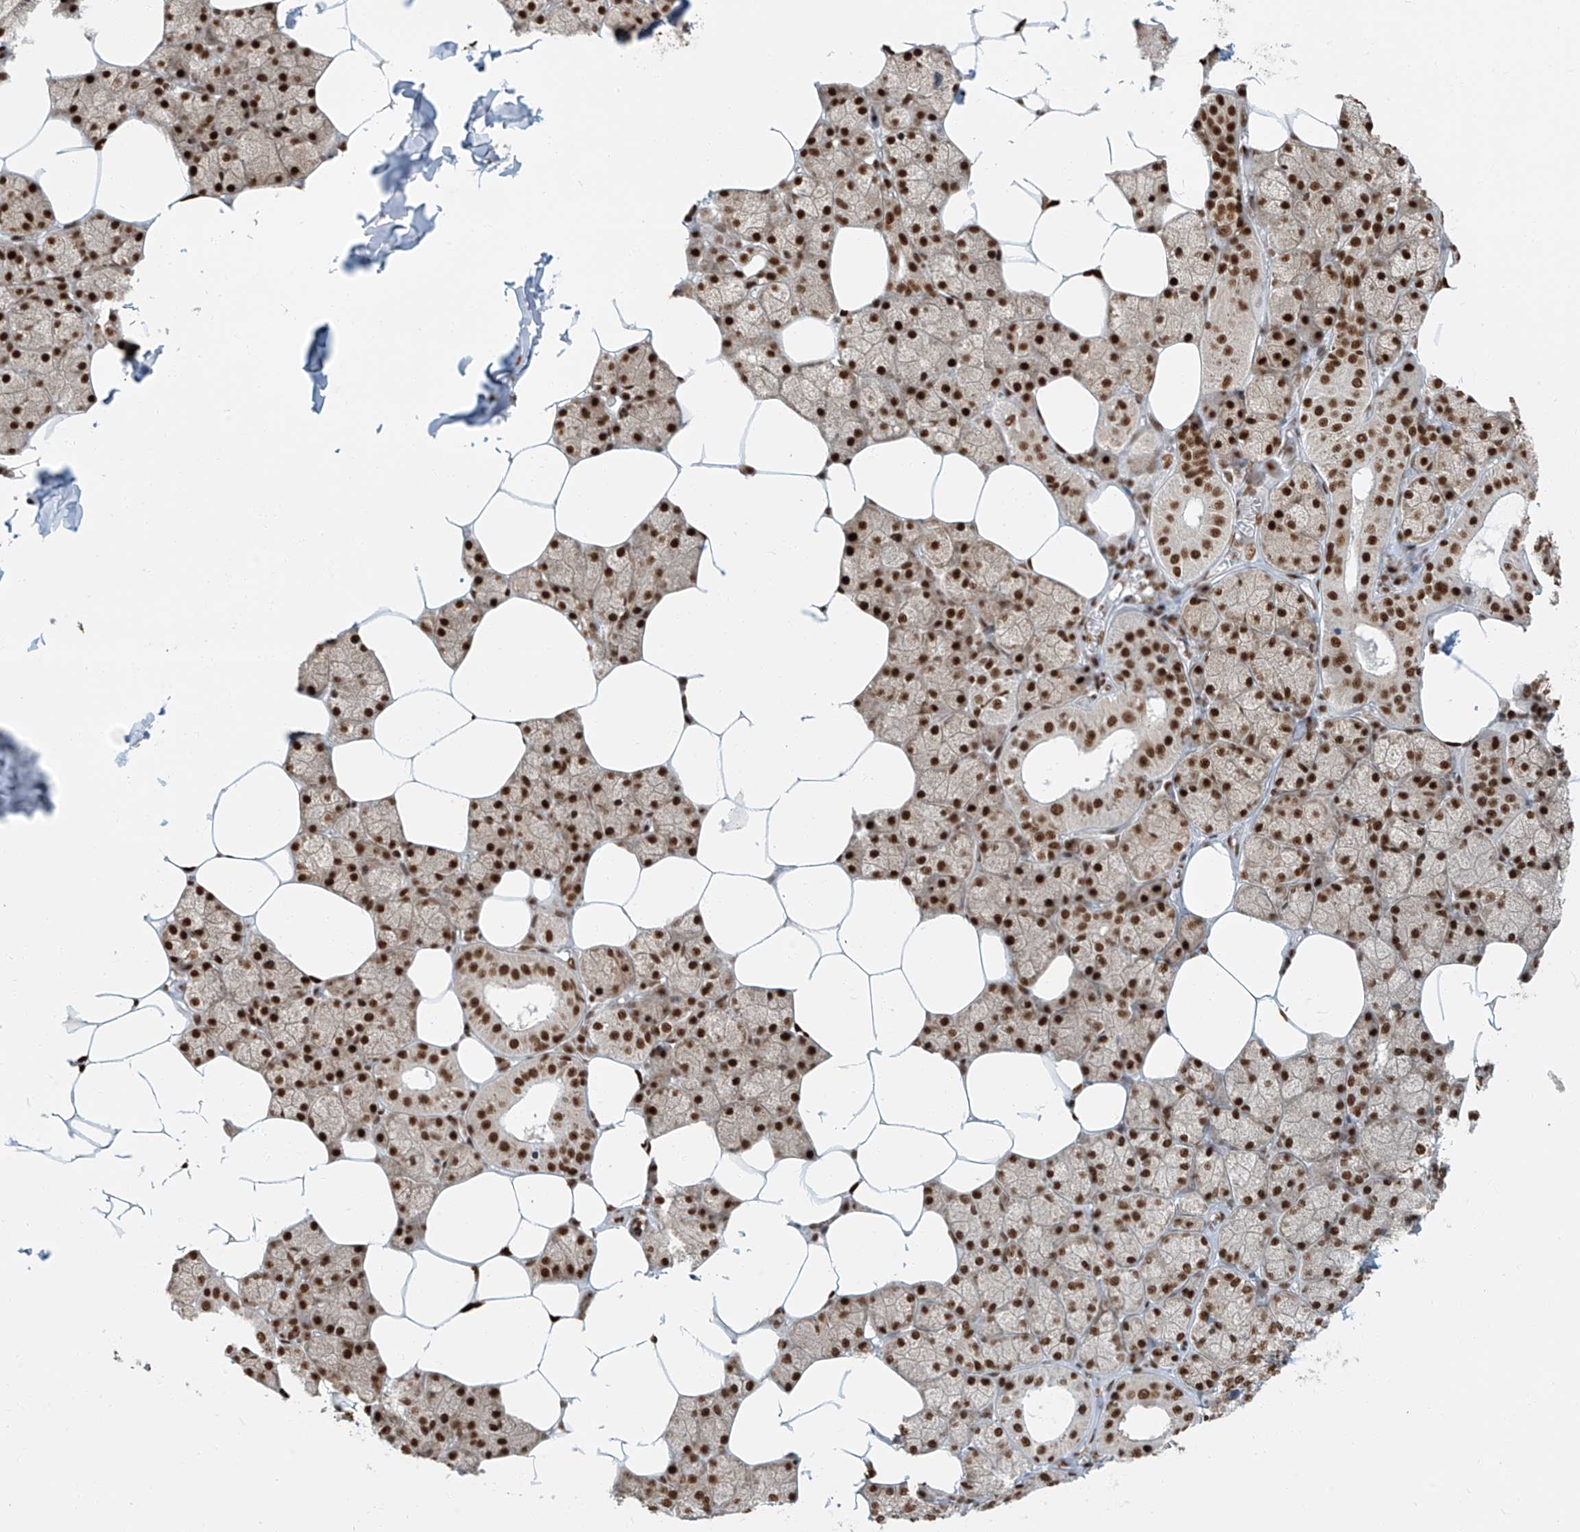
{"staining": {"intensity": "strong", "quantity": ">75%", "location": "cytoplasmic/membranous,nuclear"}, "tissue": "salivary gland", "cell_type": "Glandular cells", "image_type": "normal", "snomed": [{"axis": "morphology", "description": "Normal tissue, NOS"}, {"axis": "topography", "description": "Salivary gland"}], "caption": "Strong cytoplasmic/membranous,nuclear protein staining is appreciated in approximately >75% of glandular cells in salivary gland. Using DAB (brown) and hematoxylin (blue) stains, captured at high magnification using brightfield microscopy.", "gene": "FAM193B", "patient": {"sex": "male", "age": 62}}